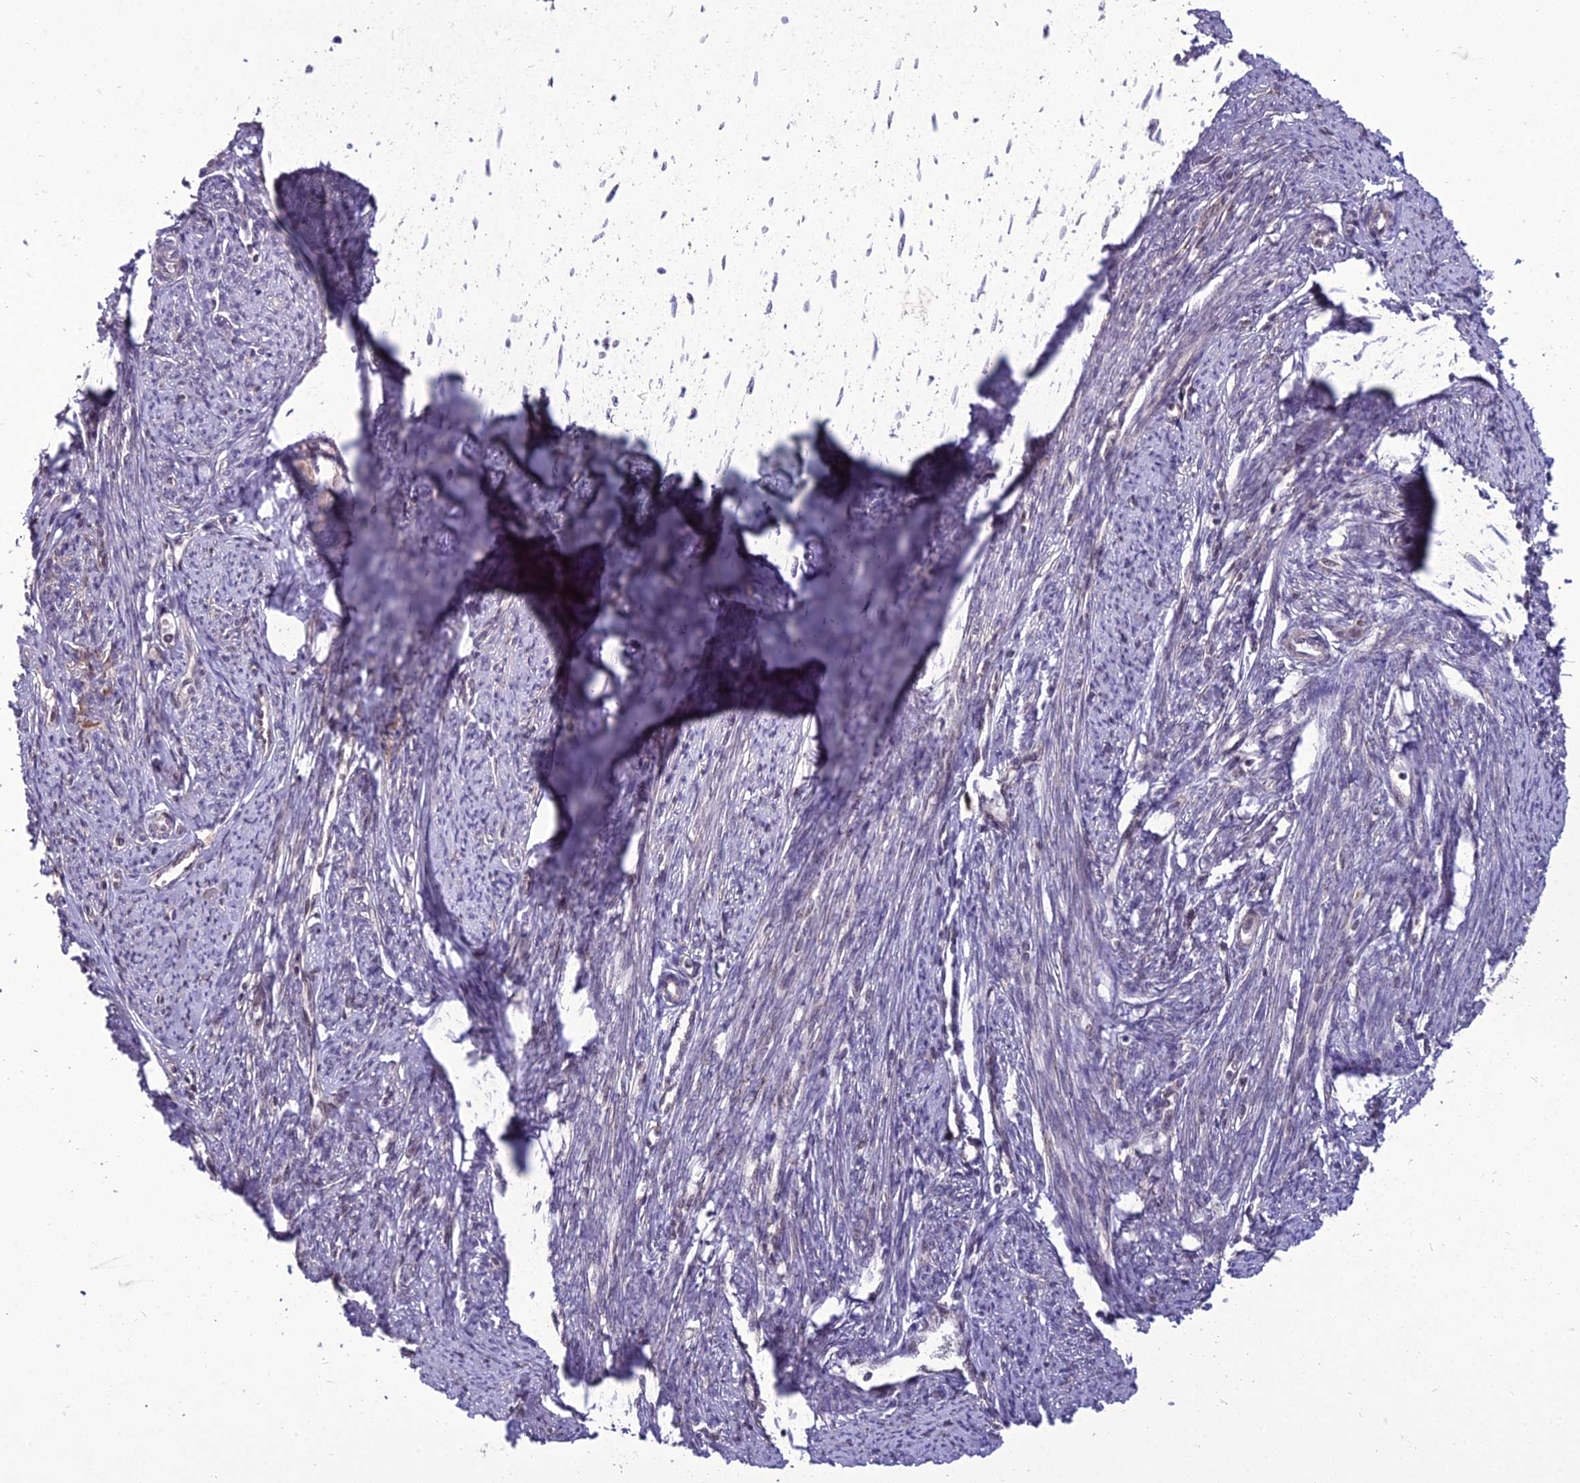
{"staining": {"intensity": "weak", "quantity": "25%-75%", "location": "nuclear"}, "tissue": "smooth muscle", "cell_type": "Smooth muscle cells", "image_type": "normal", "snomed": [{"axis": "morphology", "description": "Normal tissue, NOS"}, {"axis": "topography", "description": "Smooth muscle"}, {"axis": "topography", "description": "Uterus"}], "caption": "About 25%-75% of smooth muscle cells in benign human smooth muscle demonstrate weak nuclear protein expression as visualized by brown immunohistochemical staining.", "gene": "RANBP3", "patient": {"sex": "female", "age": 59}}